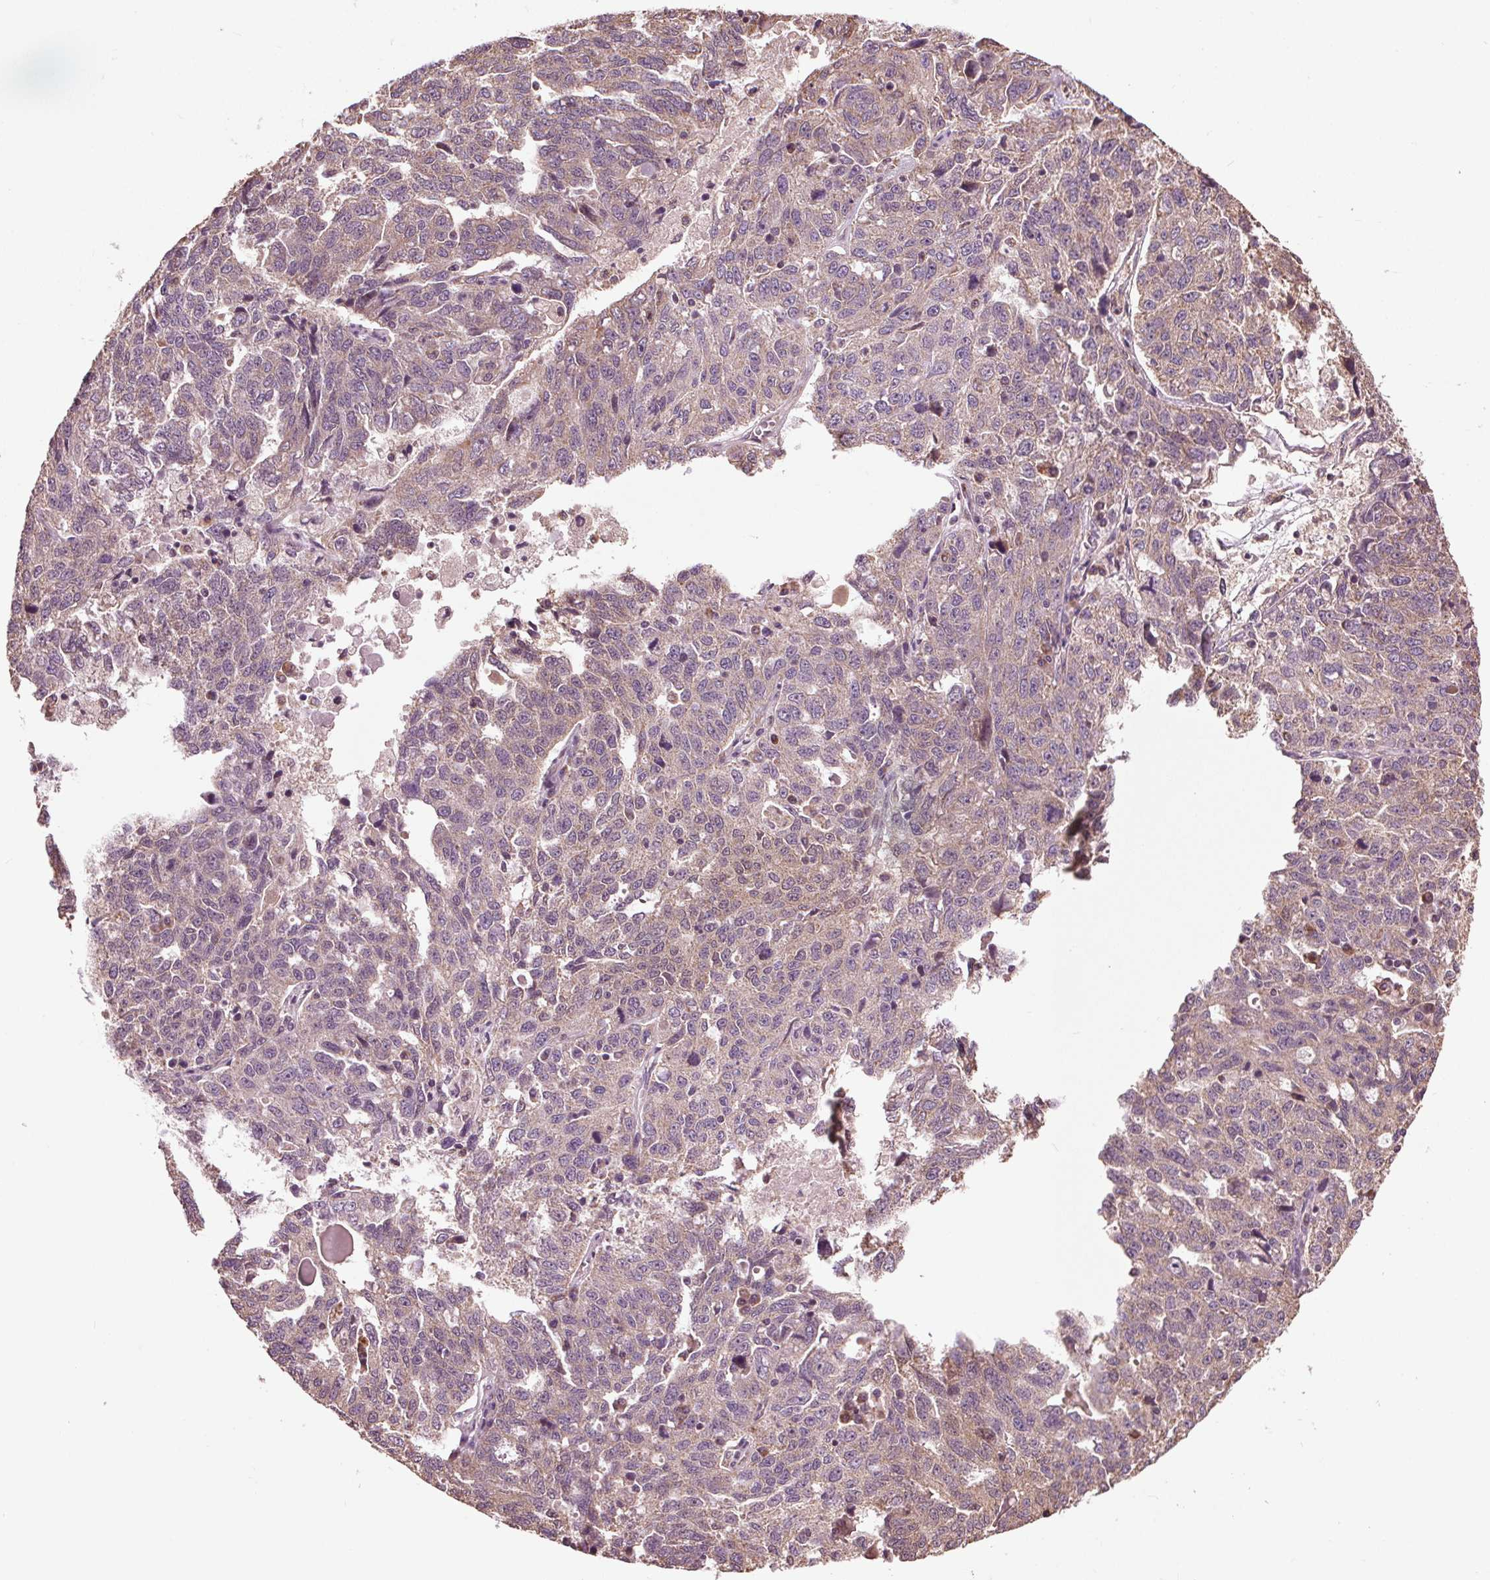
{"staining": {"intensity": "negative", "quantity": "none", "location": "none"}, "tissue": "ovarian cancer", "cell_type": "Tumor cells", "image_type": "cancer", "snomed": [{"axis": "morphology", "description": "Cystadenocarcinoma, serous, NOS"}, {"axis": "topography", "description": "Ovary"}], "caption": "This histopathology image is of ovarian serous cystadenocarcinoma stained with IHC to label a protein in brown with the nuclei are counter-stained blue. There is no positivity in tumor cells.", "gene": "RNPEP", "patient": {"sex": "female", "age": 71}}